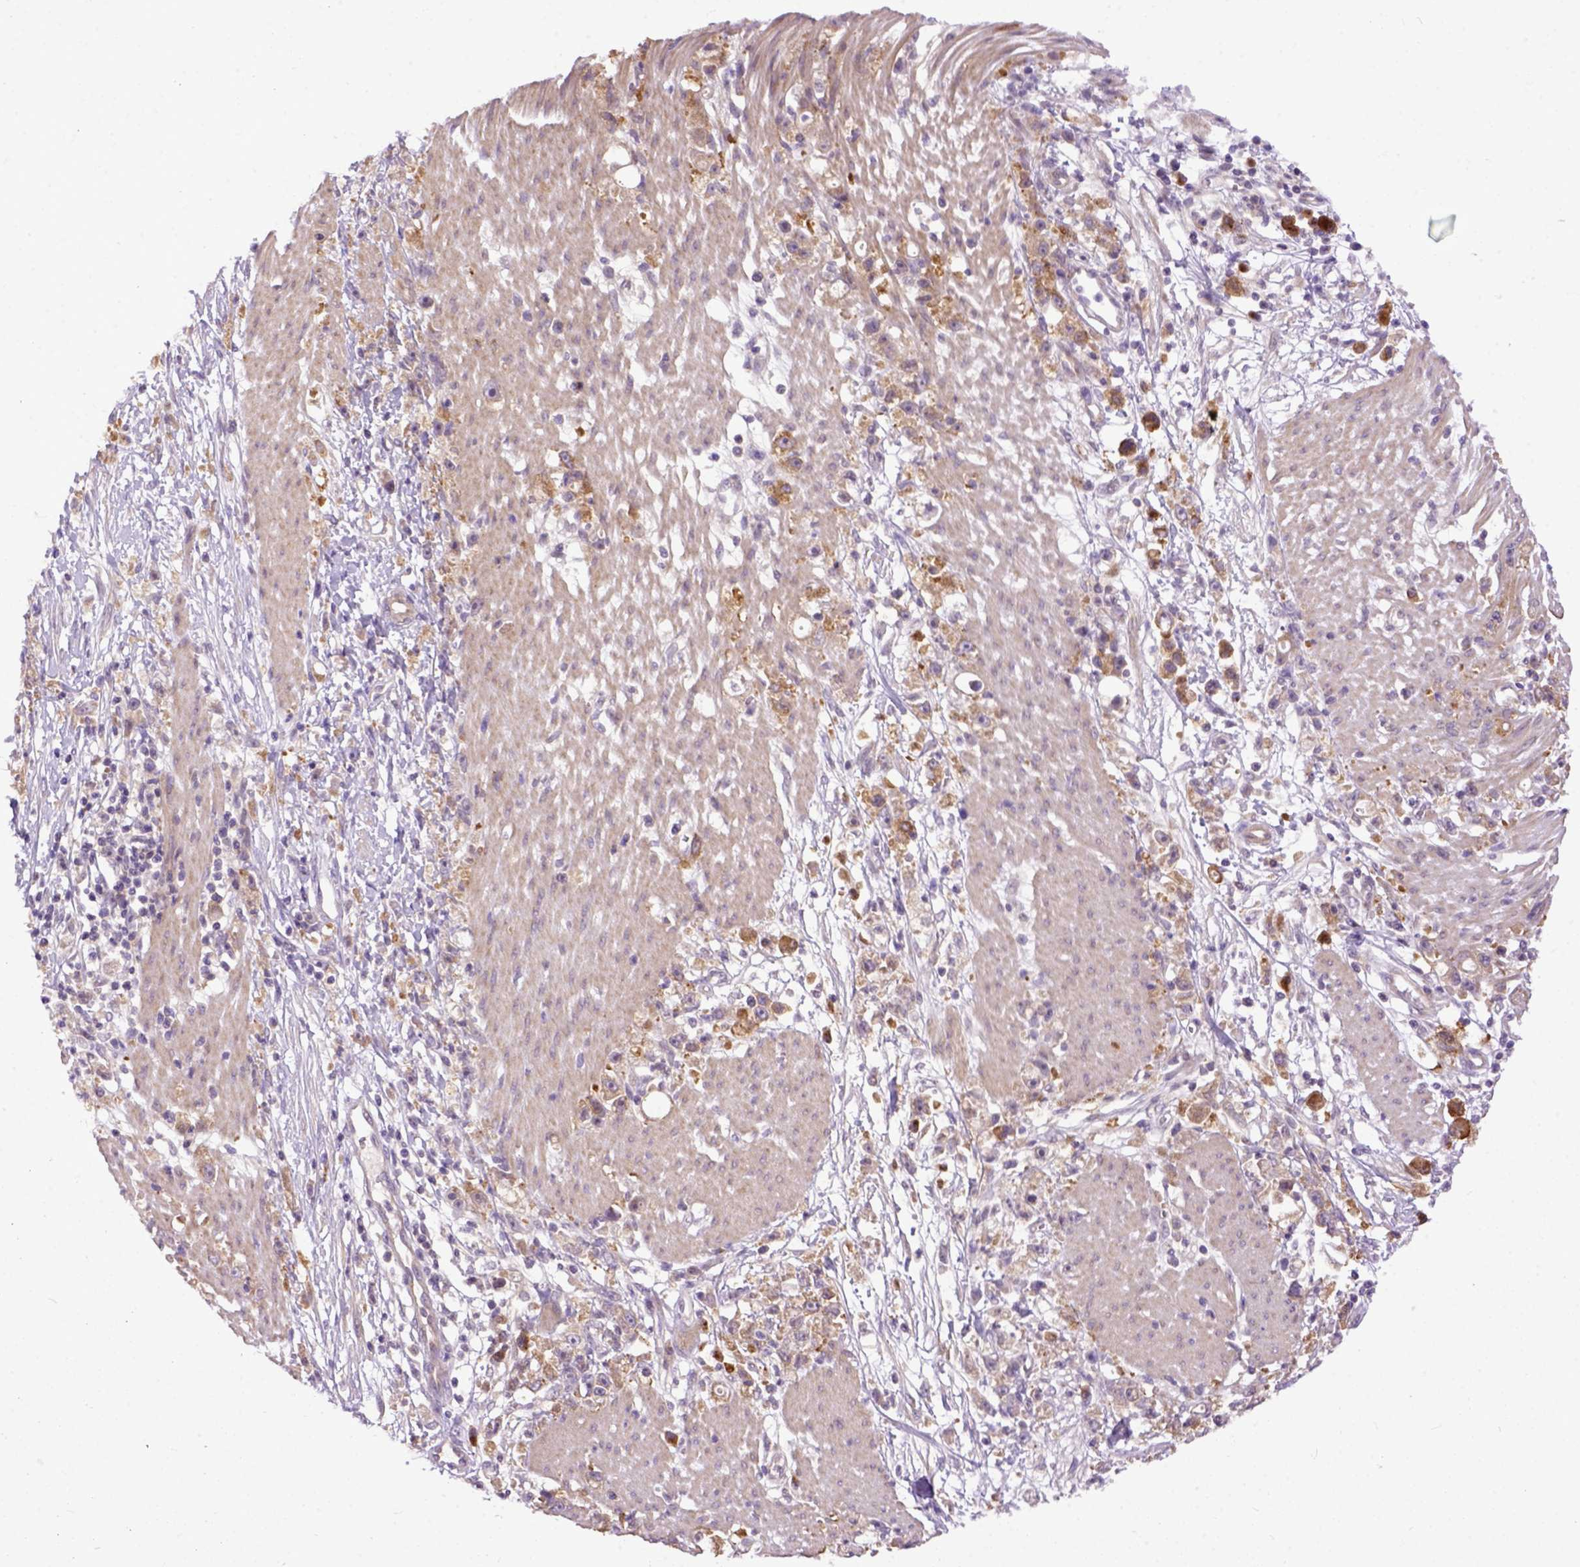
{"staining": {"intensity": "moderate", "quantity": ">75%", "location": "cytoplasmic/membranous"}, "tissue": "stomach cancer", "cell_type": "Tumor cells", "image_type": "cancer", "snomed": [{"axis": "morphology", "description": "Adenocarcinoma, NOS"}, {"axis": "topography", "description": "Stomach"}], "caption": "Moderate cytoplasmic/membranous staining is seen in approximately >75% of tumor cells in stomach adenocarcinoma.", "gene": "CPNE1", "patient": {"sex": "female", "age": 59}}